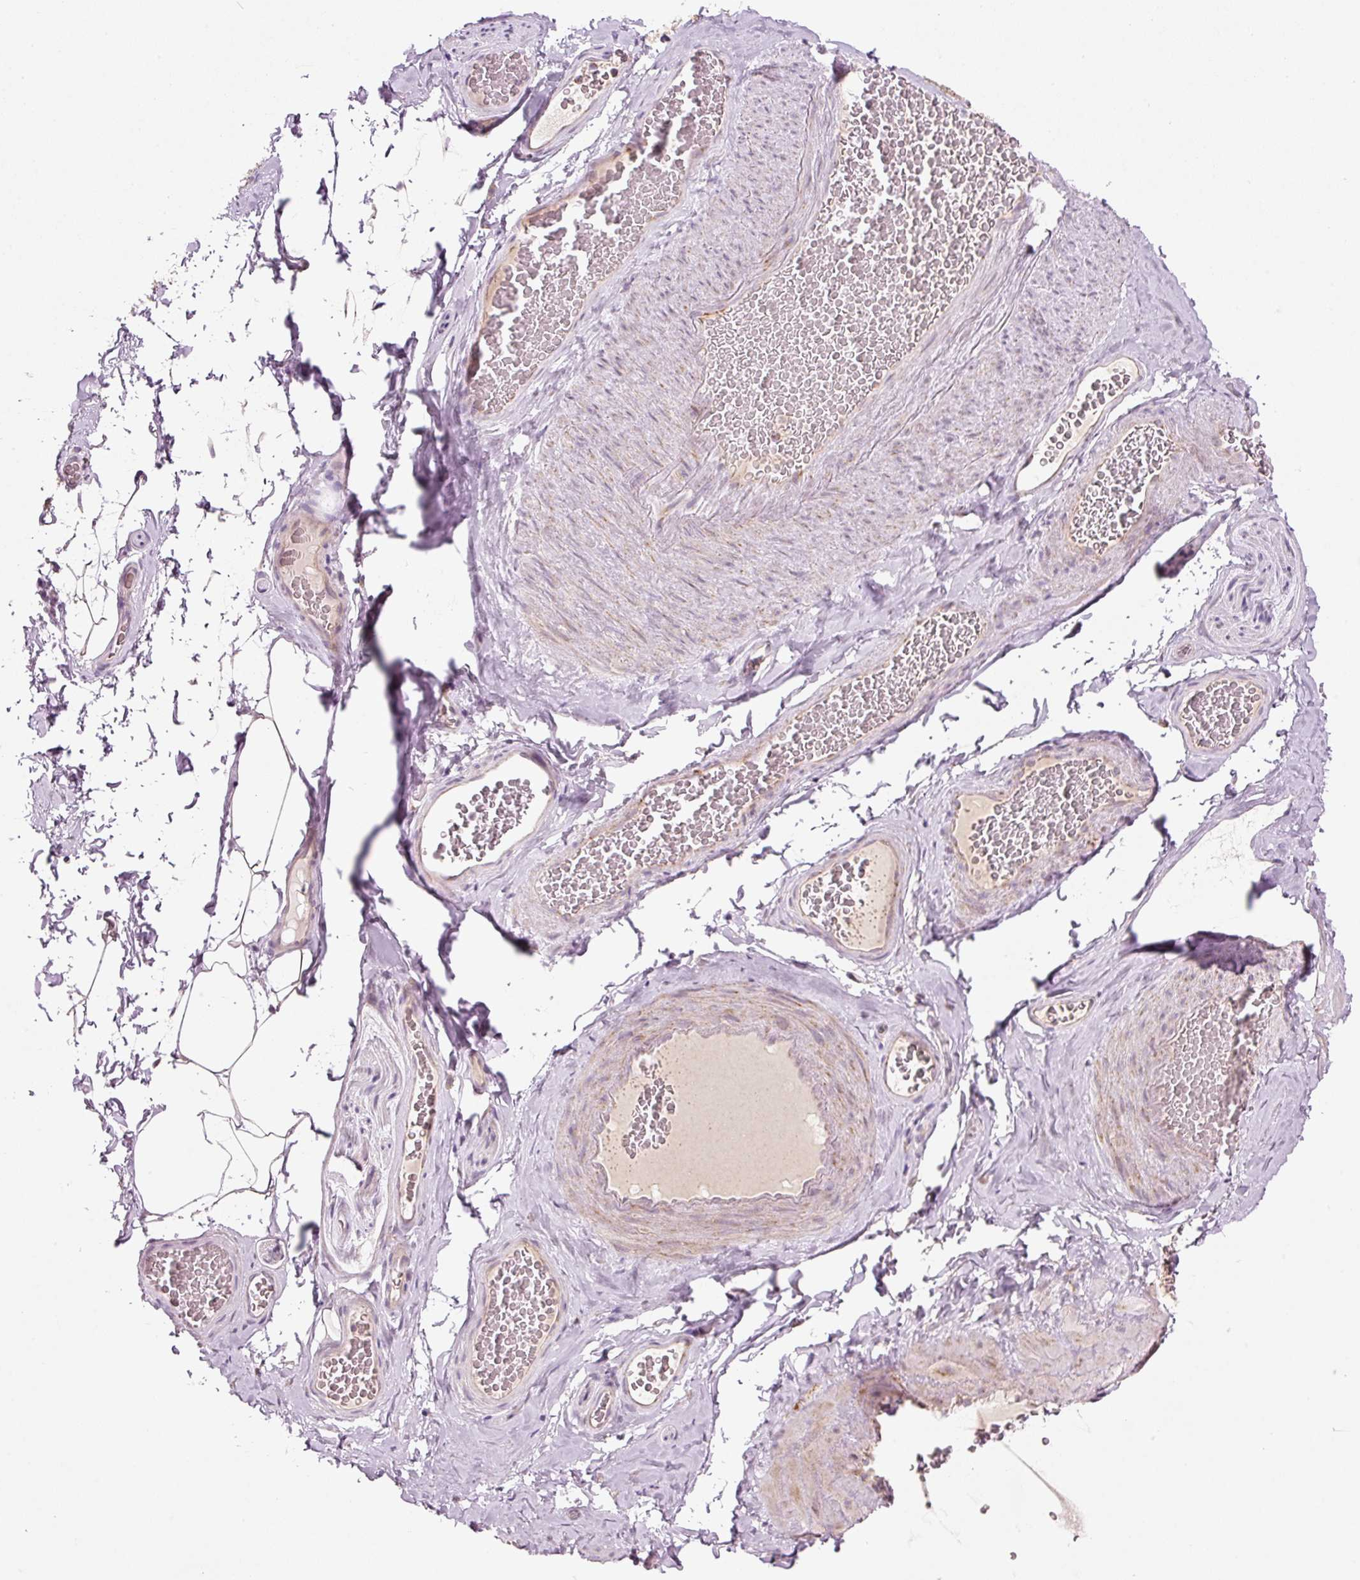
{"staining": {"intensity": "negative", "quantity": "none", "location": "none"}, "tissue": "adipose tissue", "cell_type": "Adipocytes", "image_type": "normal", "snomed": [{"axis": "morphology", "description": "Normal tissue, NOS"}, {"axis": "topography", "description": "Vascular tissue"}, {"axis": "topography", "description": "Peripheral nerve tissue"}], "caption": "Adipocytes show no significant expression in unremarkable adipose tissue. (DAB (3,3'-diaminobenzidine) immunohistochemistry with hematoxylin counter stain).", "gene": "FAM78B", "patient": {"sex": "male", "age": 41}}